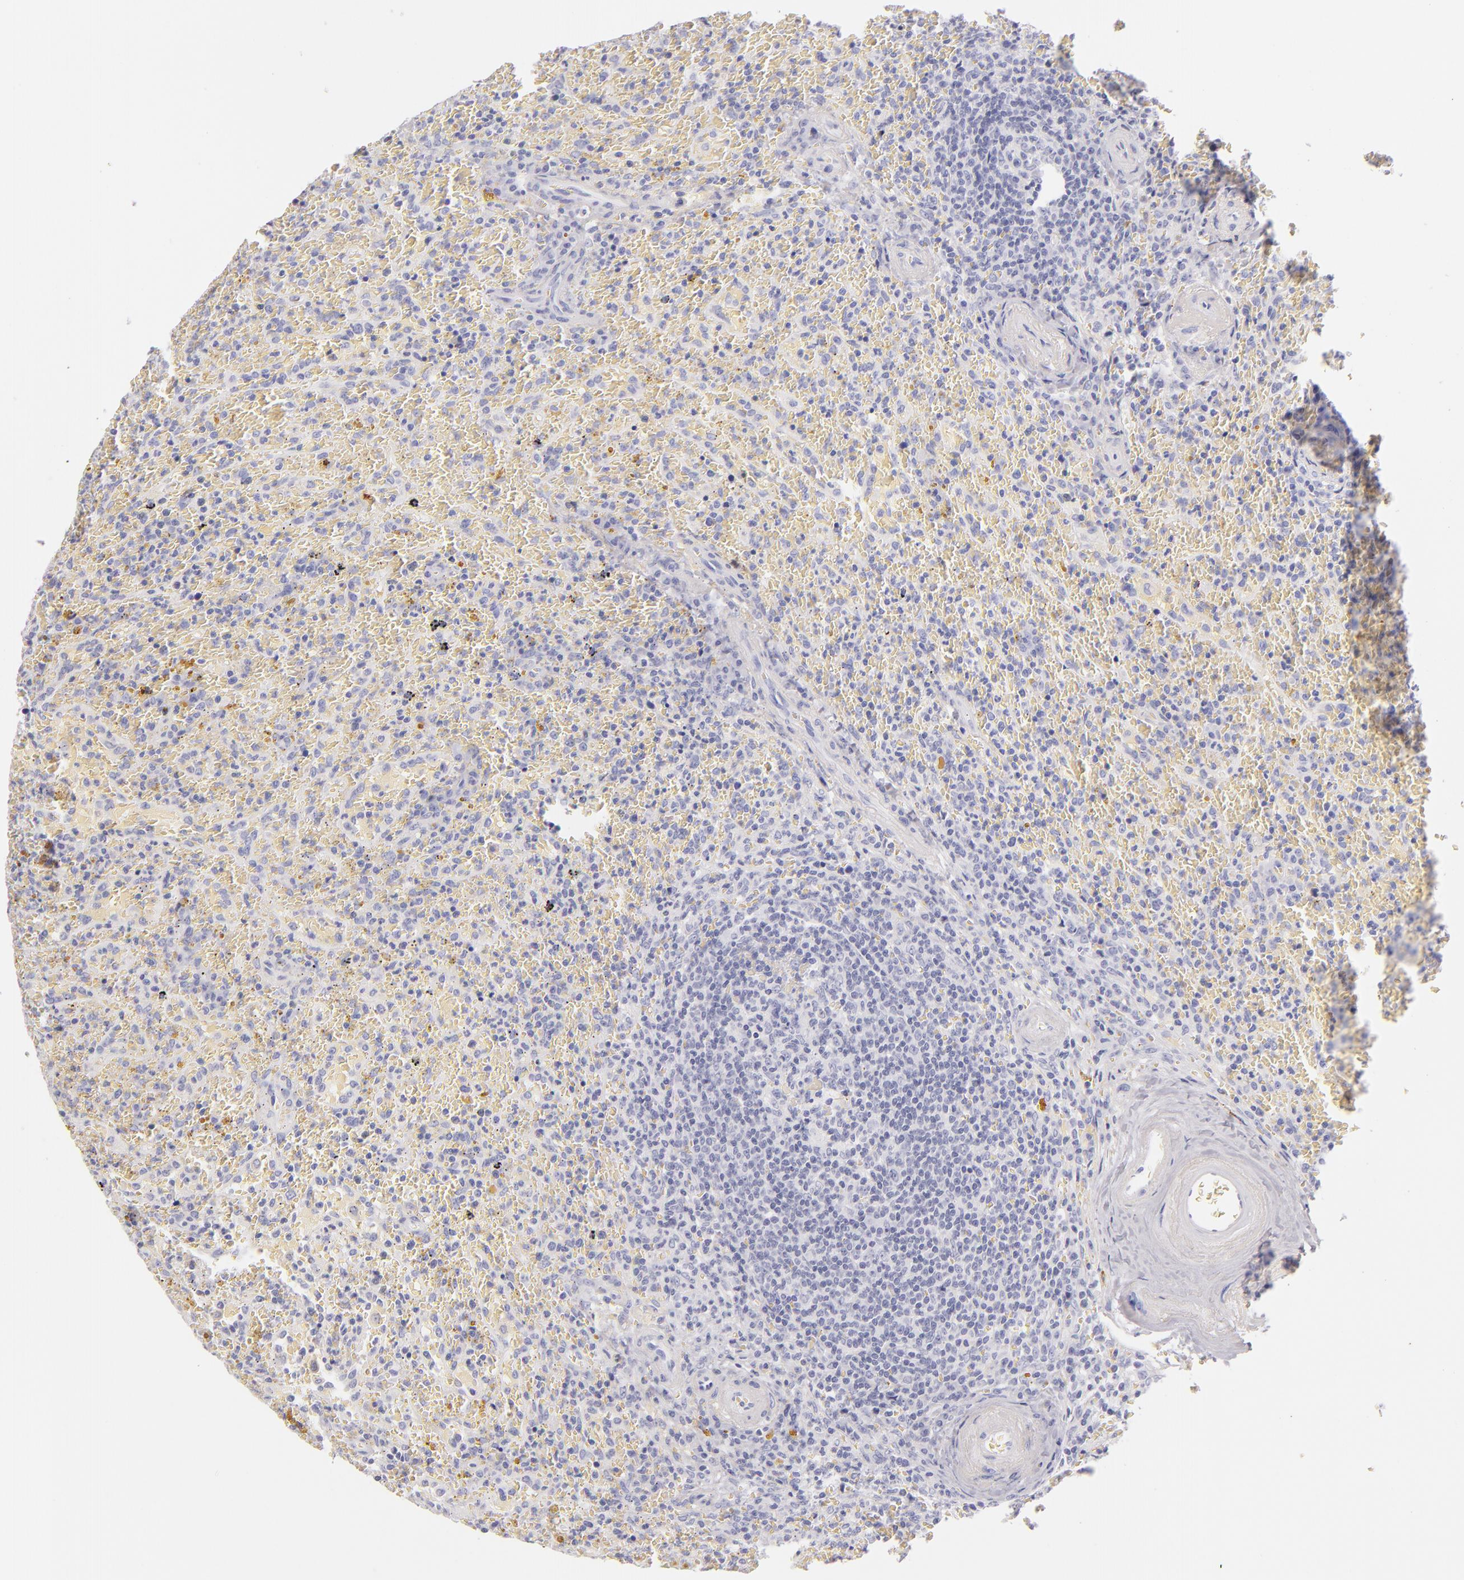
{"staining": {"intensity": "negative", "quantity": "none", "location": "none"}, "tissue": "lymphoma", "cell_type": "Tumor cells", "image_type": "cancer", "snomed": [{"axis": "morphology", "description": "Malignant lymphoma, non-Hodgkin's type, High grade"}, {"axis": "topography", "description": "Spleen"}, {"axis": "topography", "description": "Lymph node"}], "caption": "This is an immunohistochemistry (IHC) histopathology image of human high-grade malignant lymphoma, non-Hodgkin's type. There is no positivity in tumor cells.", "gene": "TPSD1", "patient": {"sex": "female", "age": 70}}